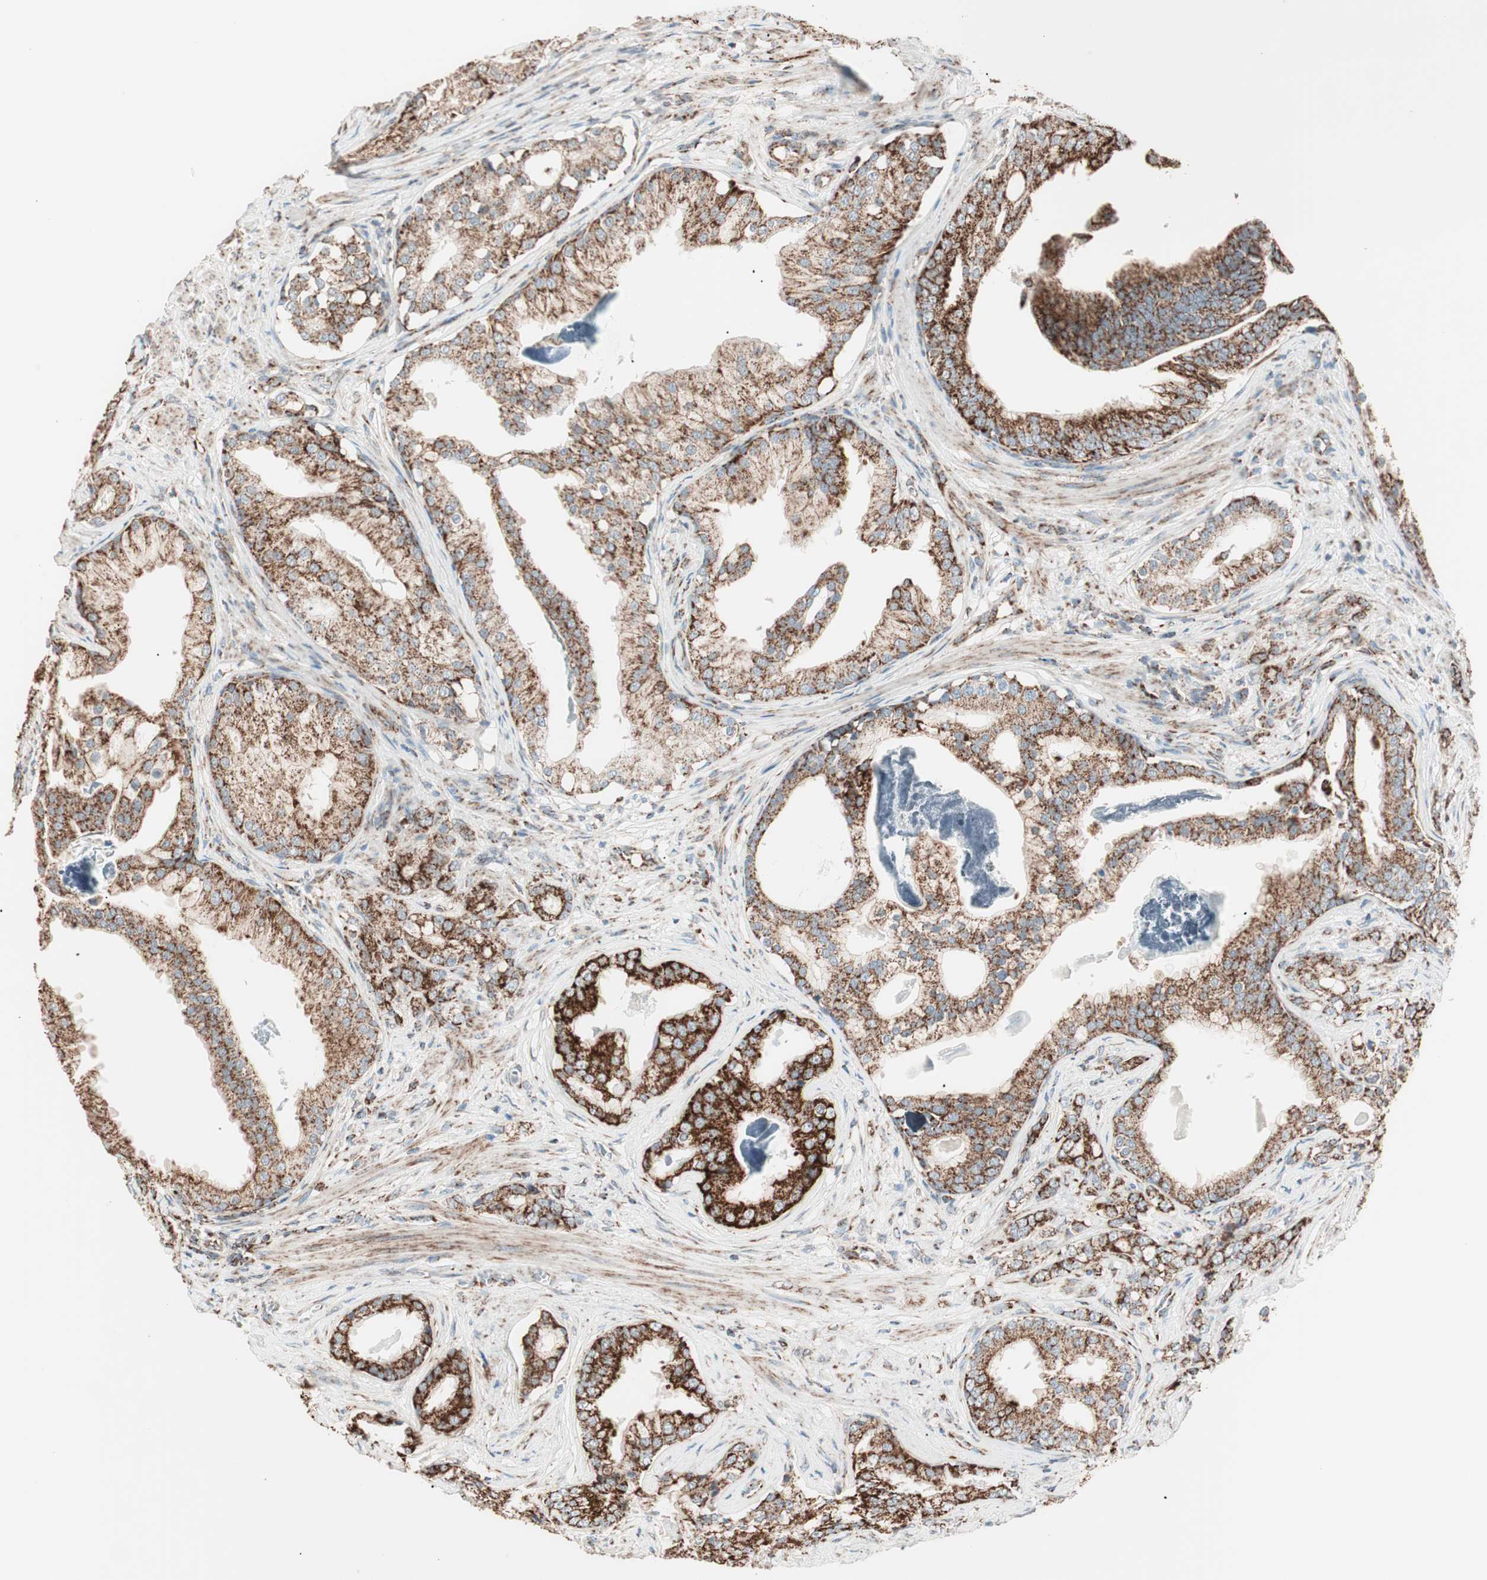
{"staining": {"intensity": "strong", "quantity": ">75%", "location": "cytoplasmic/membranous"}, "tissue": "prostate cancer", "cell_type": "Tumor cells", "image_type": "cancer", "snomed": [{"axis": "morphology", "description": "Adenocarcinoma, Low grade"}, {"axis": "topography", "description": "Prostate"}], "caption": "An immunohistochemistry (IHC) image of tumor tissue is shown. Protein staining in brown labels strong cytoplasmic/membranous positivity in prostate cancer within tumor cells. (brown staining indicates protein expression, while blue staining denotes nuclei).", "gene": "TOMM22", "patient": {"sex": "male", "age": 58}}